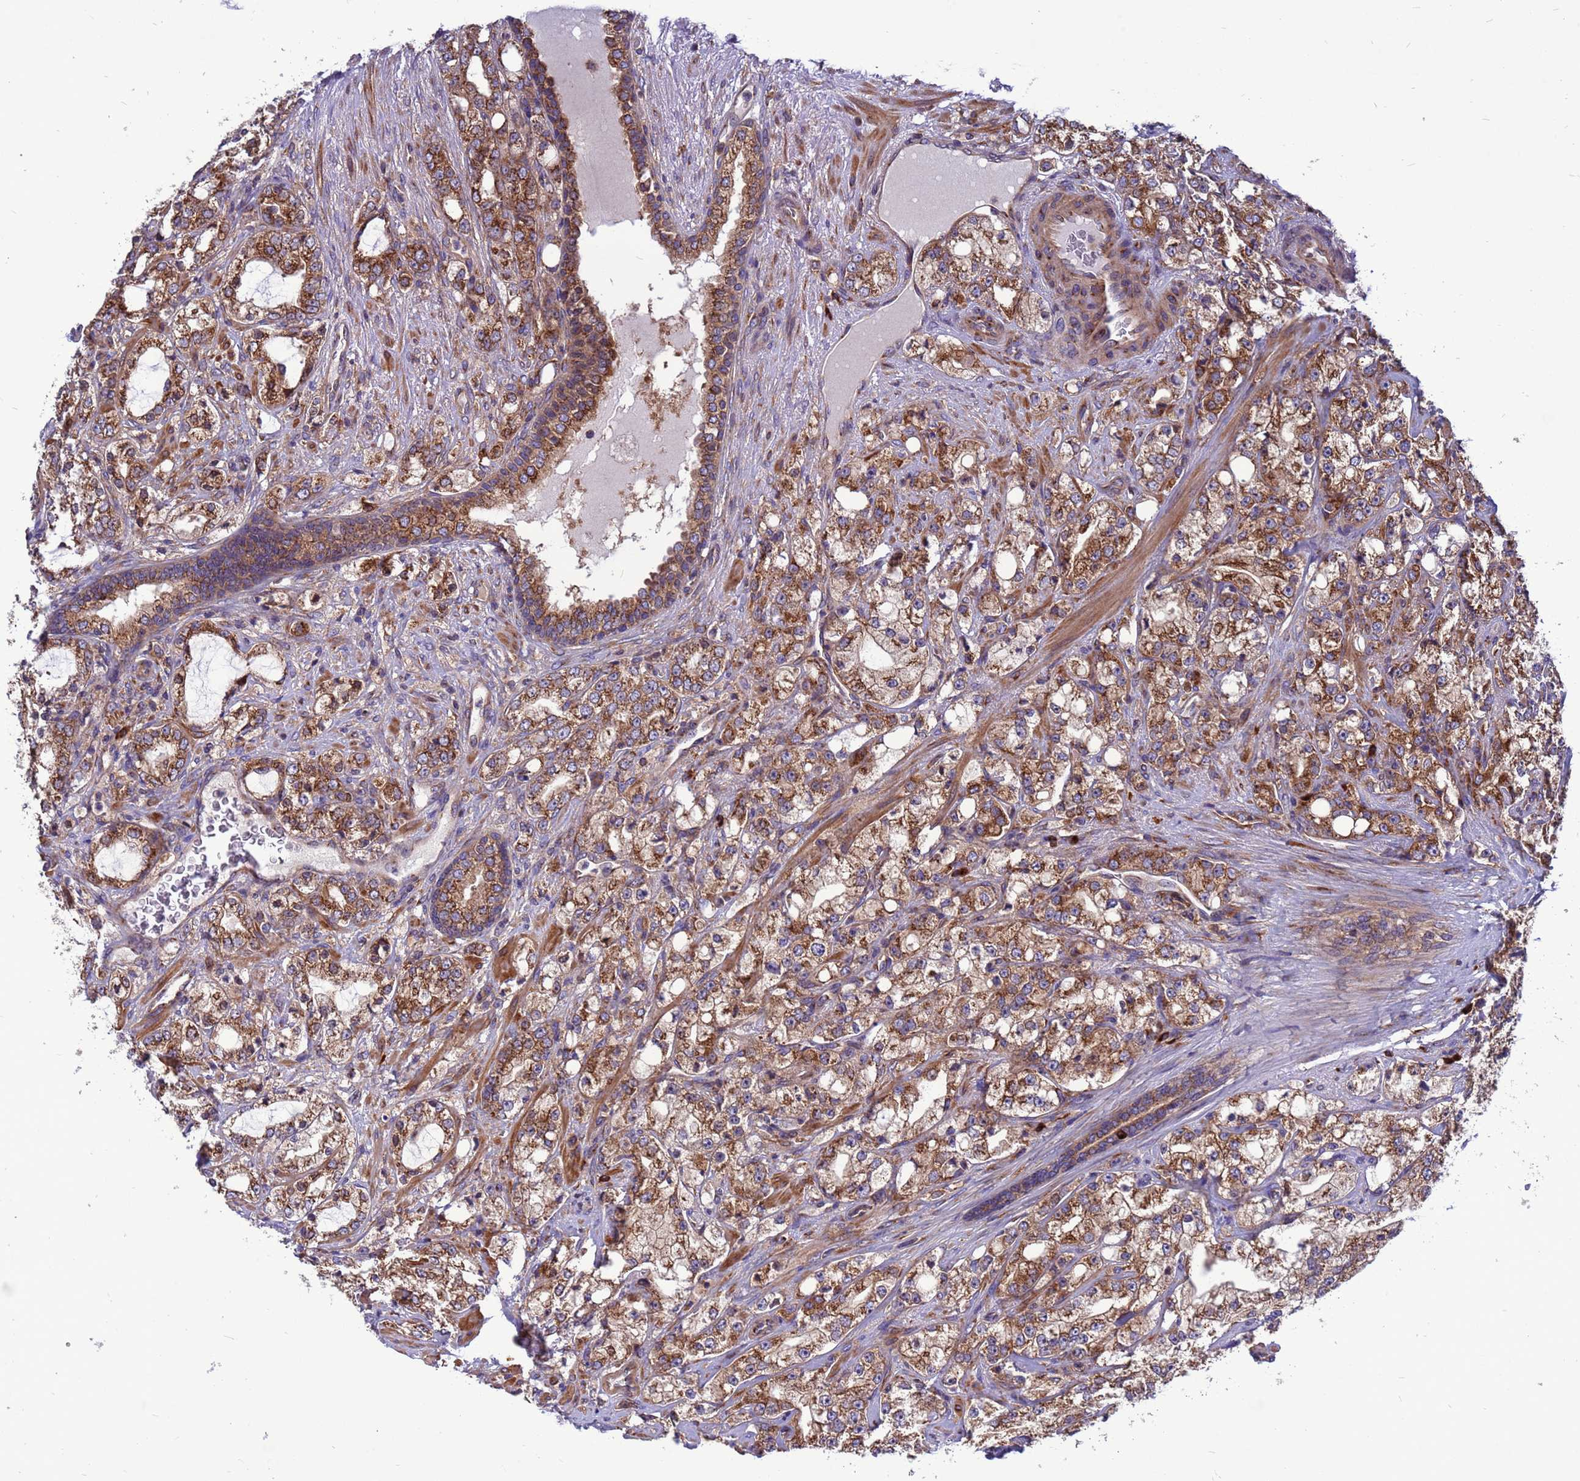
{"staining": {"intensity": "moderate", "quantity": ">75%", "location": "cytoplasmic/membranous"}, "tissue": "prostate cancer", "cell_type": "Tumor cells", "image_type": "cancer", "snomed": [{"axis": "morphology", "description": "Adenocarcinoma, High grade"}, {"axis": "topography", "description": "Prostate"}], "caption": "There is medium levels of moderate cytoplasmic/membranous staining in tumor cells of prostate high-grade adenocarcinoma, as demonstrated by immunohistochemical staining (brown color).", "gene": "ZC3HAV1", "patient": {"sex": "male", "age": 64}}